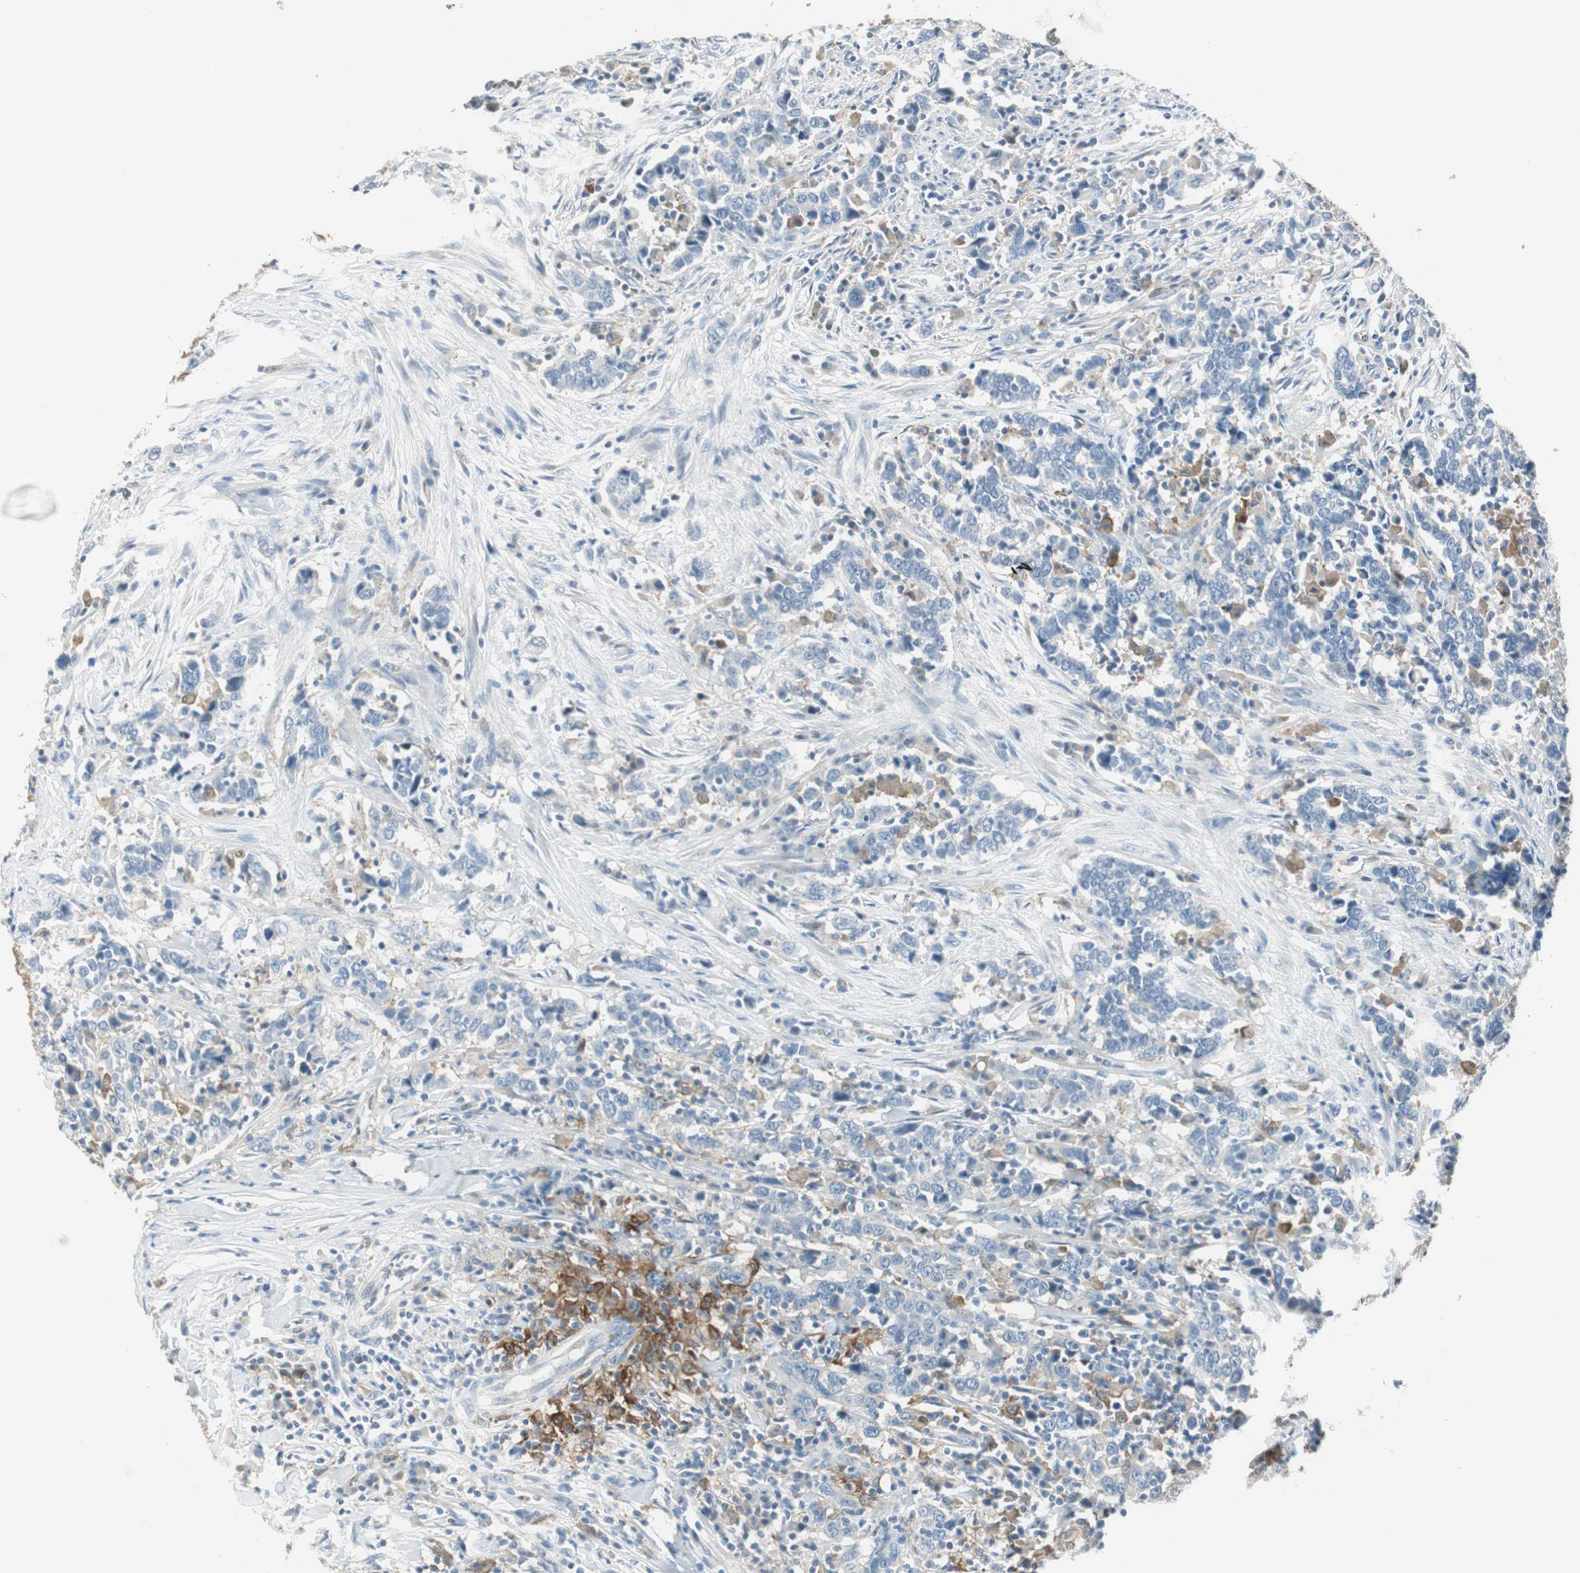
{"staining": {"intensity": "negative", "quantity": "none", "location": "none"}, "tissue": "urothelial cancer", "cell_type": "Tumor cells", "image_type": "cancer", "snomed": [{"axis": "morphology", "description": "Urothelial carcinoma, High grade"}, {"axis": "topography", "description": "Urinary bladder"}], "caption": "Protein analysis of urothelial carcinoma (high-grade) shows no significant staining in tumor cells.", "gene": "MSTO1", "patient": {"sex": "male", "age": 61}}